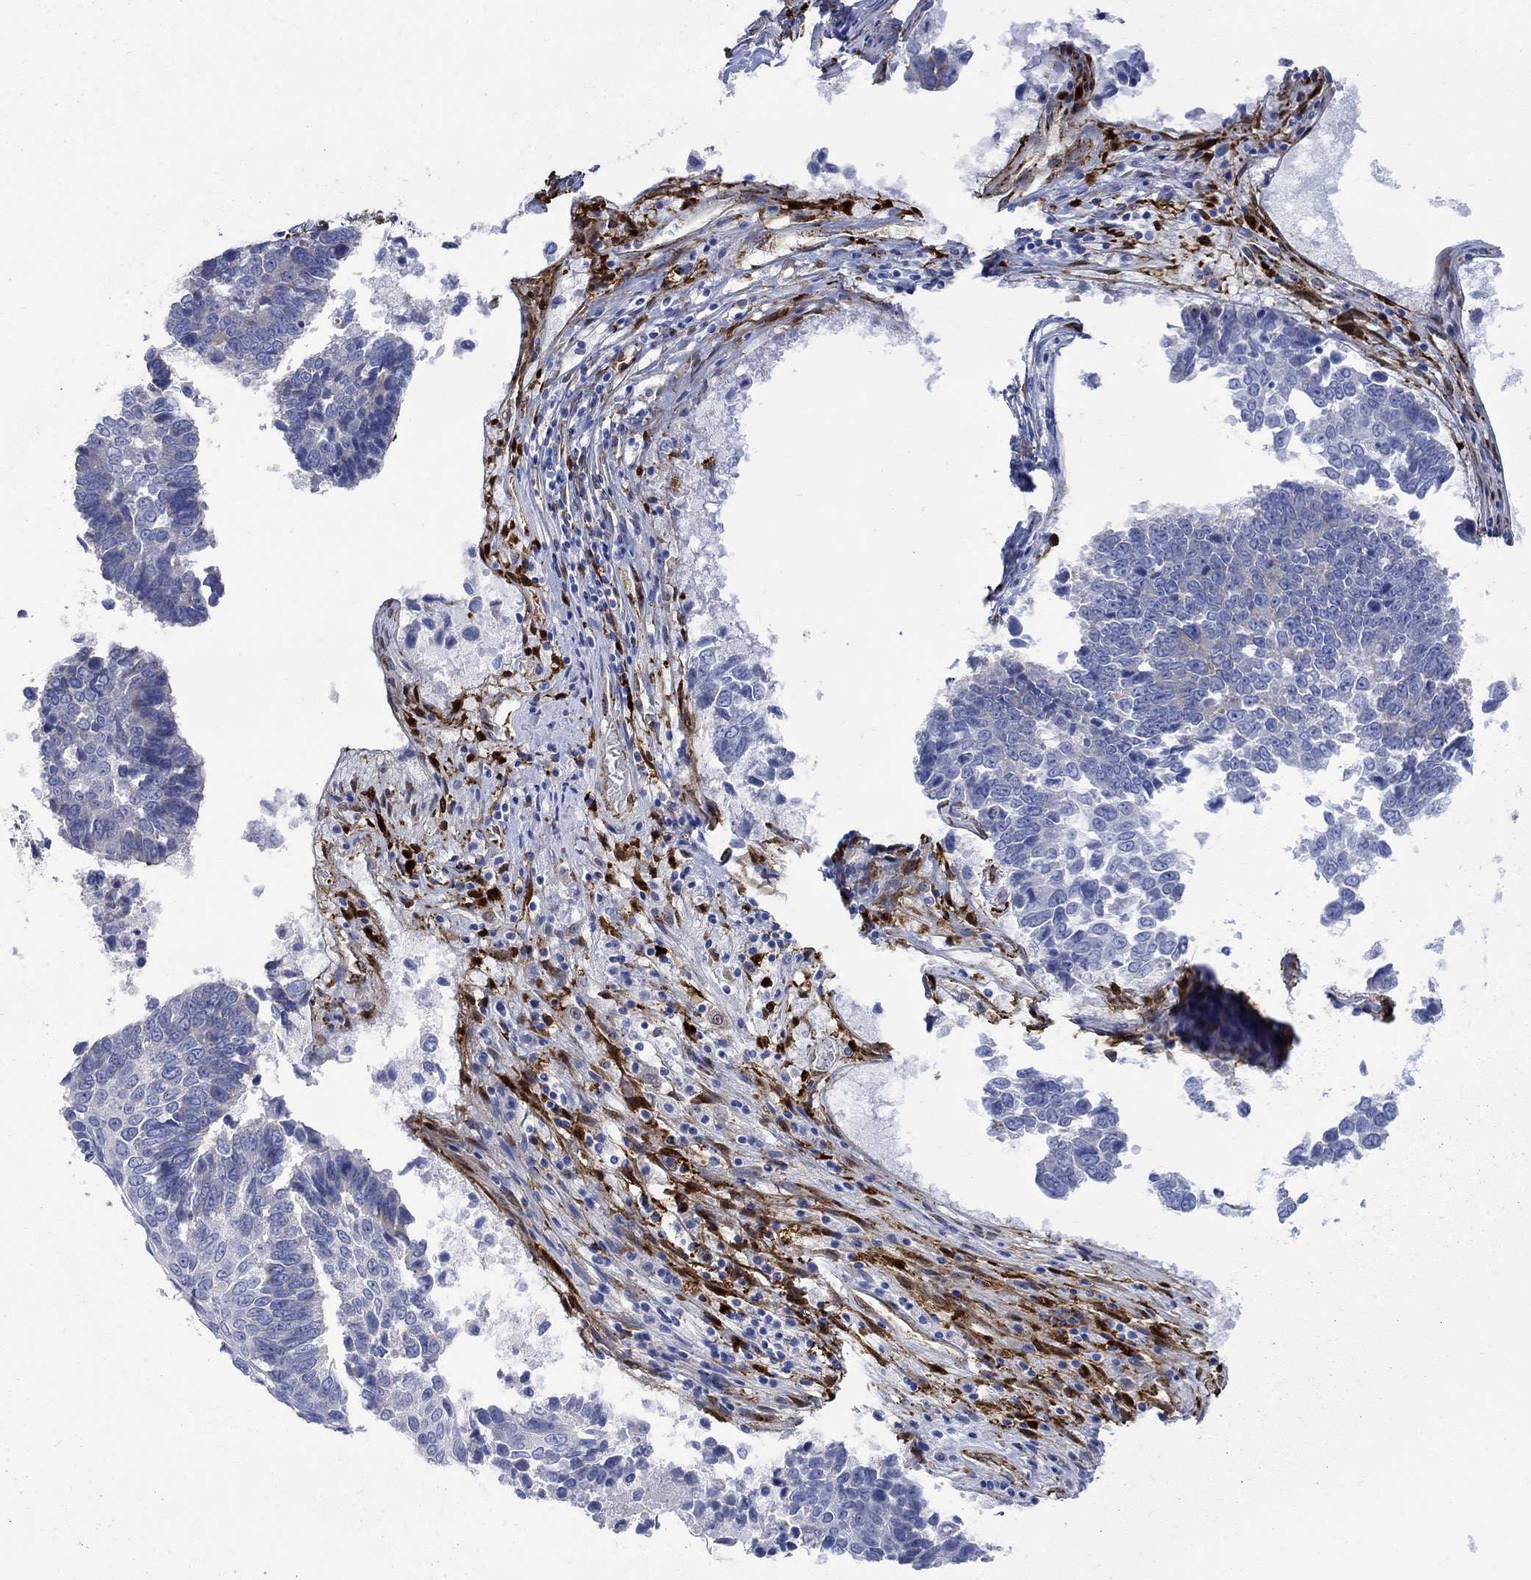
{"staining": {"intensity": "negative", "quantity": "none", "location": "none"}, "tissue": "lung cancer", "cell_type": "Tumor cells", "image_type": "cancer", "snomed": [{"axis": "morphology", "description": "Squamous cell carcinoma, NOS"}, {"axis": "topography", "description": "Lung"}], "caption": "The micrograph reveals no significant expression in tumor cells of squamous cell carcinoma (lung).", "gene": "TGM2", "patient": {"sex": "male", "age": 73}}